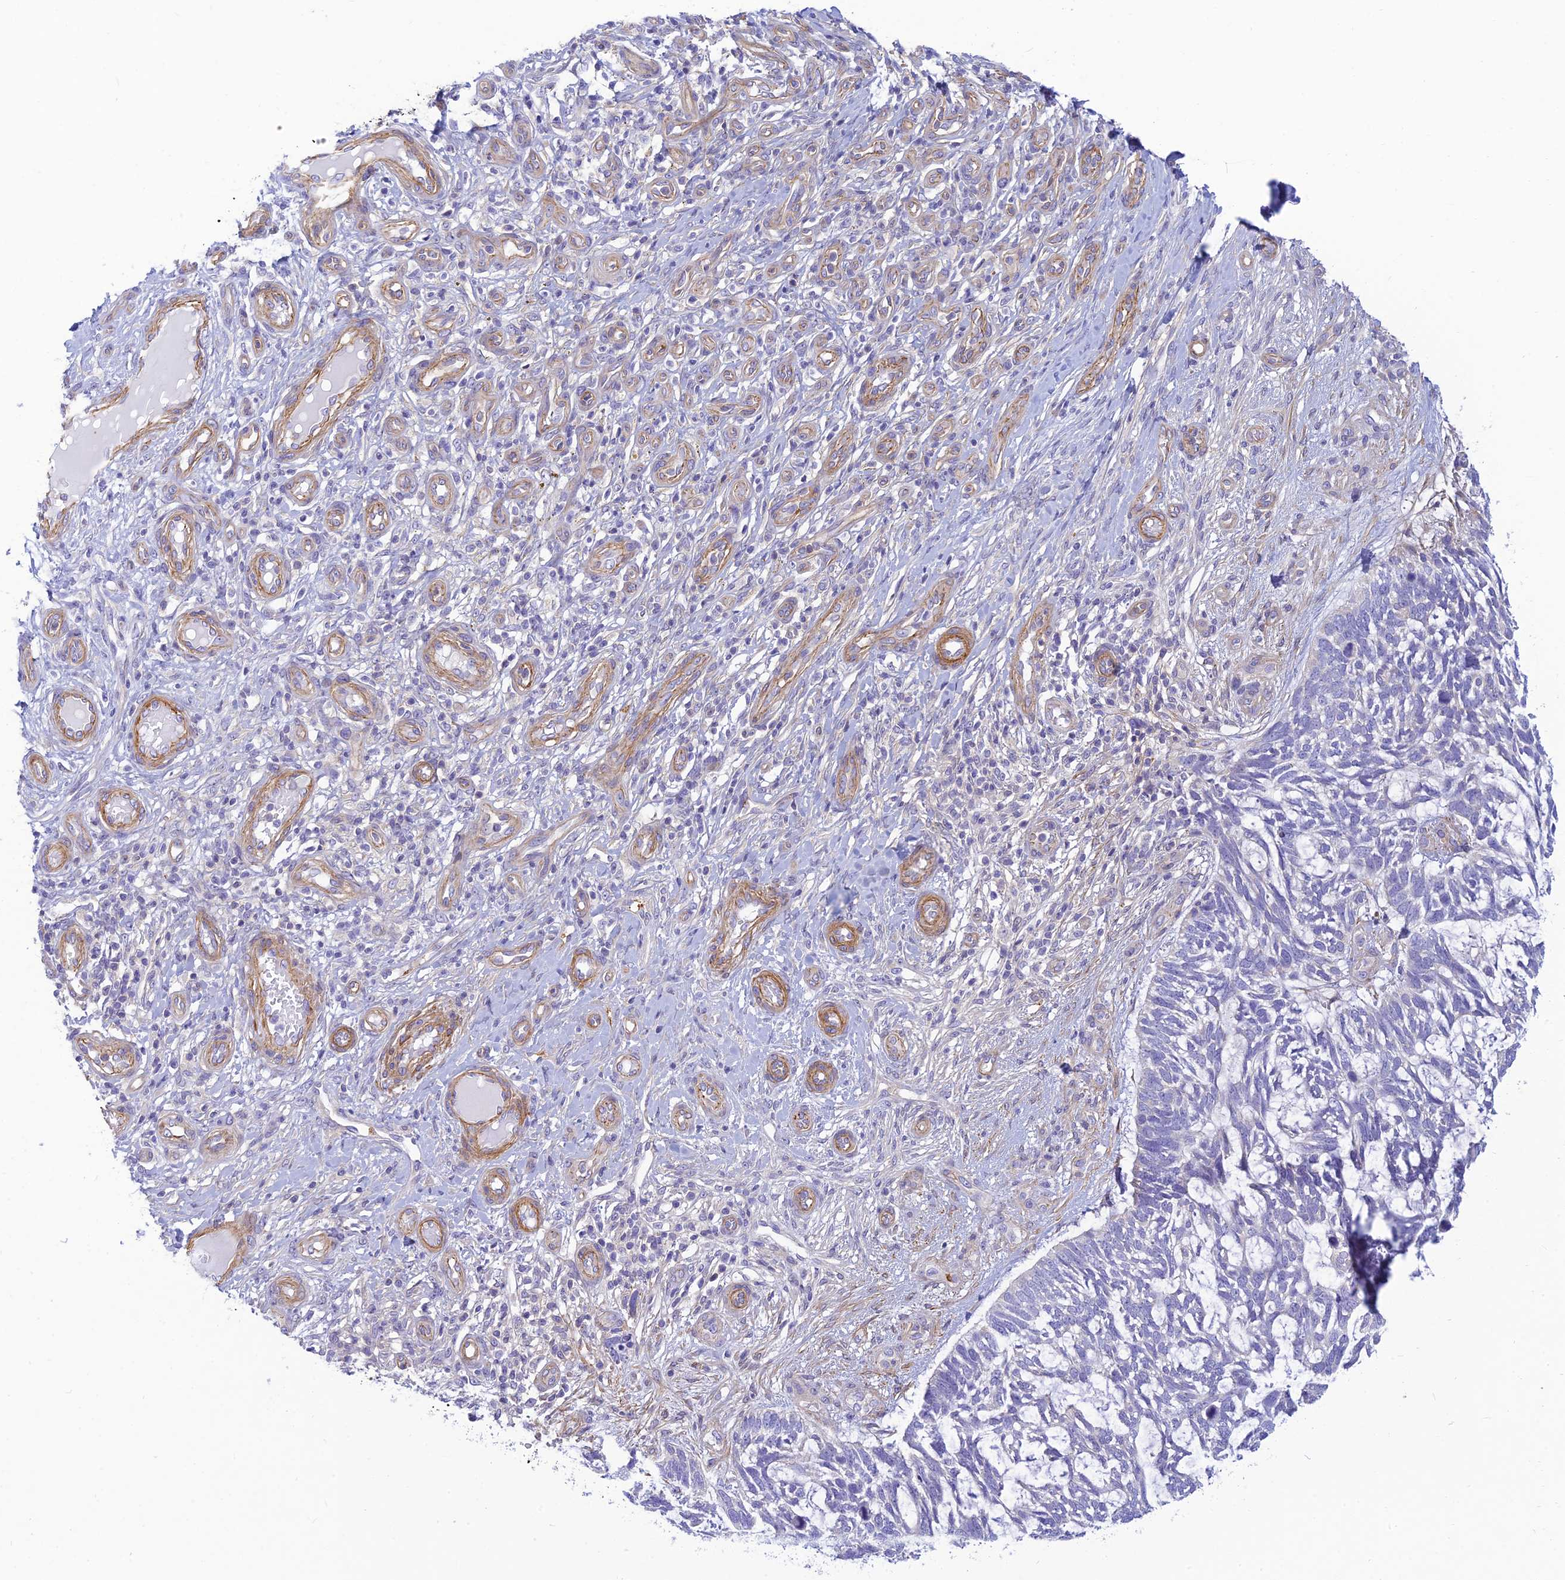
{"staining": {"intensity": "negative", "quantity": "none", "location": "none"}, "tissue": "skin cancer", "cell_type": "Tumor cells", "image_type": "cancer", "snomed": [{"axis": "morphology", "description": "Basal cell carcinoma"}, {"axis": "topography", "description": "Skin"}], "caption": "Skin cancer (basal cell carcinoma) was stained to show a protein in brown. There is no significant staining in tumor cells.", "gene": "FBXW4", "patient": {"sex": "male", "age": 88}}